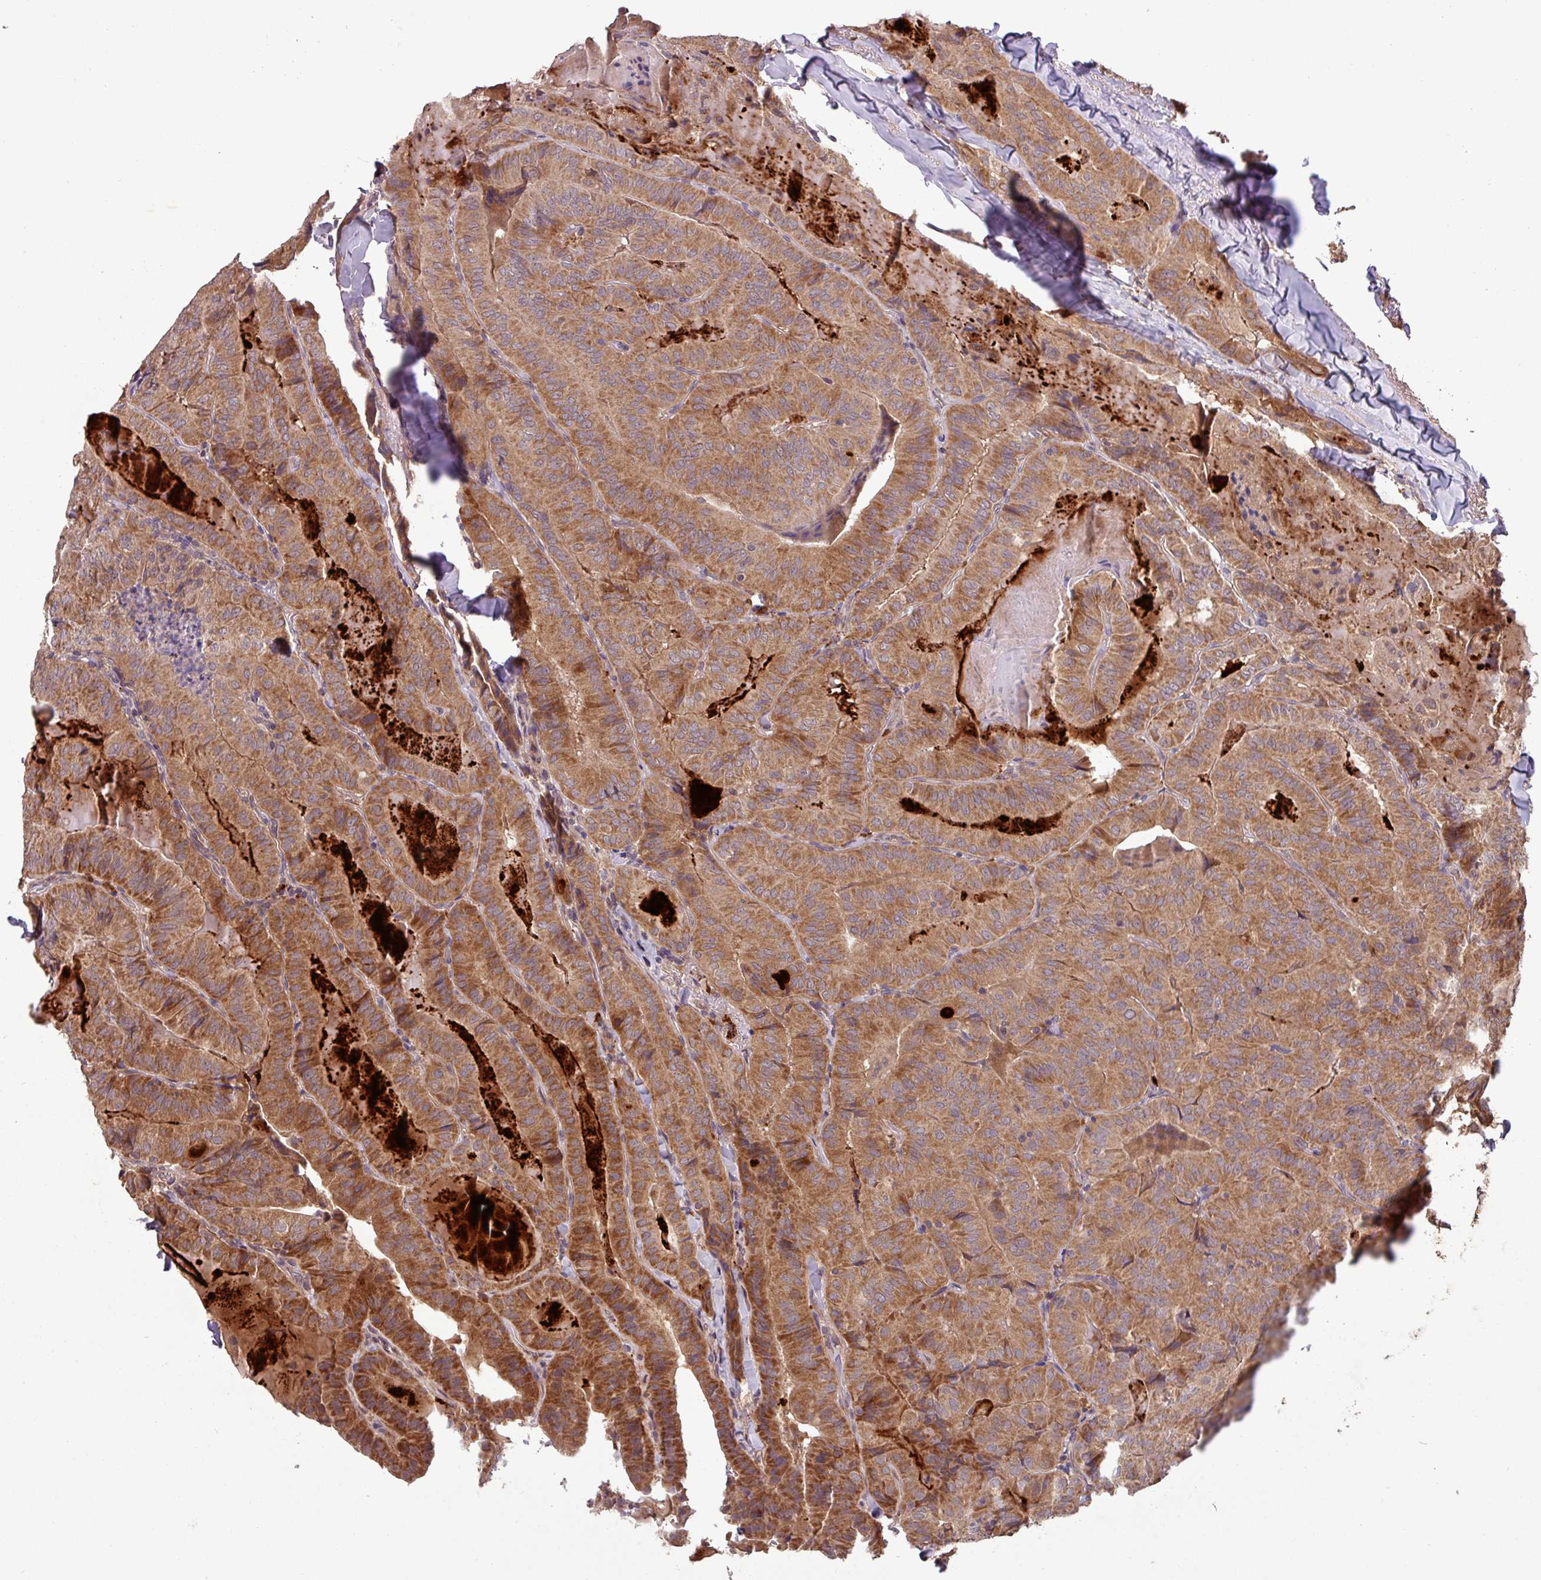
{"staining": {"intensity": "moderate", "quantity": ">75%", "location": "cytoplasmic/membranous"}, "tissue": "thyroid cancer", "cell_type": "Tumor cells", "image_type": "cancer", "snomed": [{"axis": "morphology", "description": "Papillary adenocarcinoma, NOS"}, {"axis": "topography", "description": "Thyroid gland"}], "caption": "Human thyroid papillary adenocarcinoma stained with a protein marker shows moderate staining in tumor cells.", "gene": "PUS1", "patient": {"sex": "female", "age": 68}}